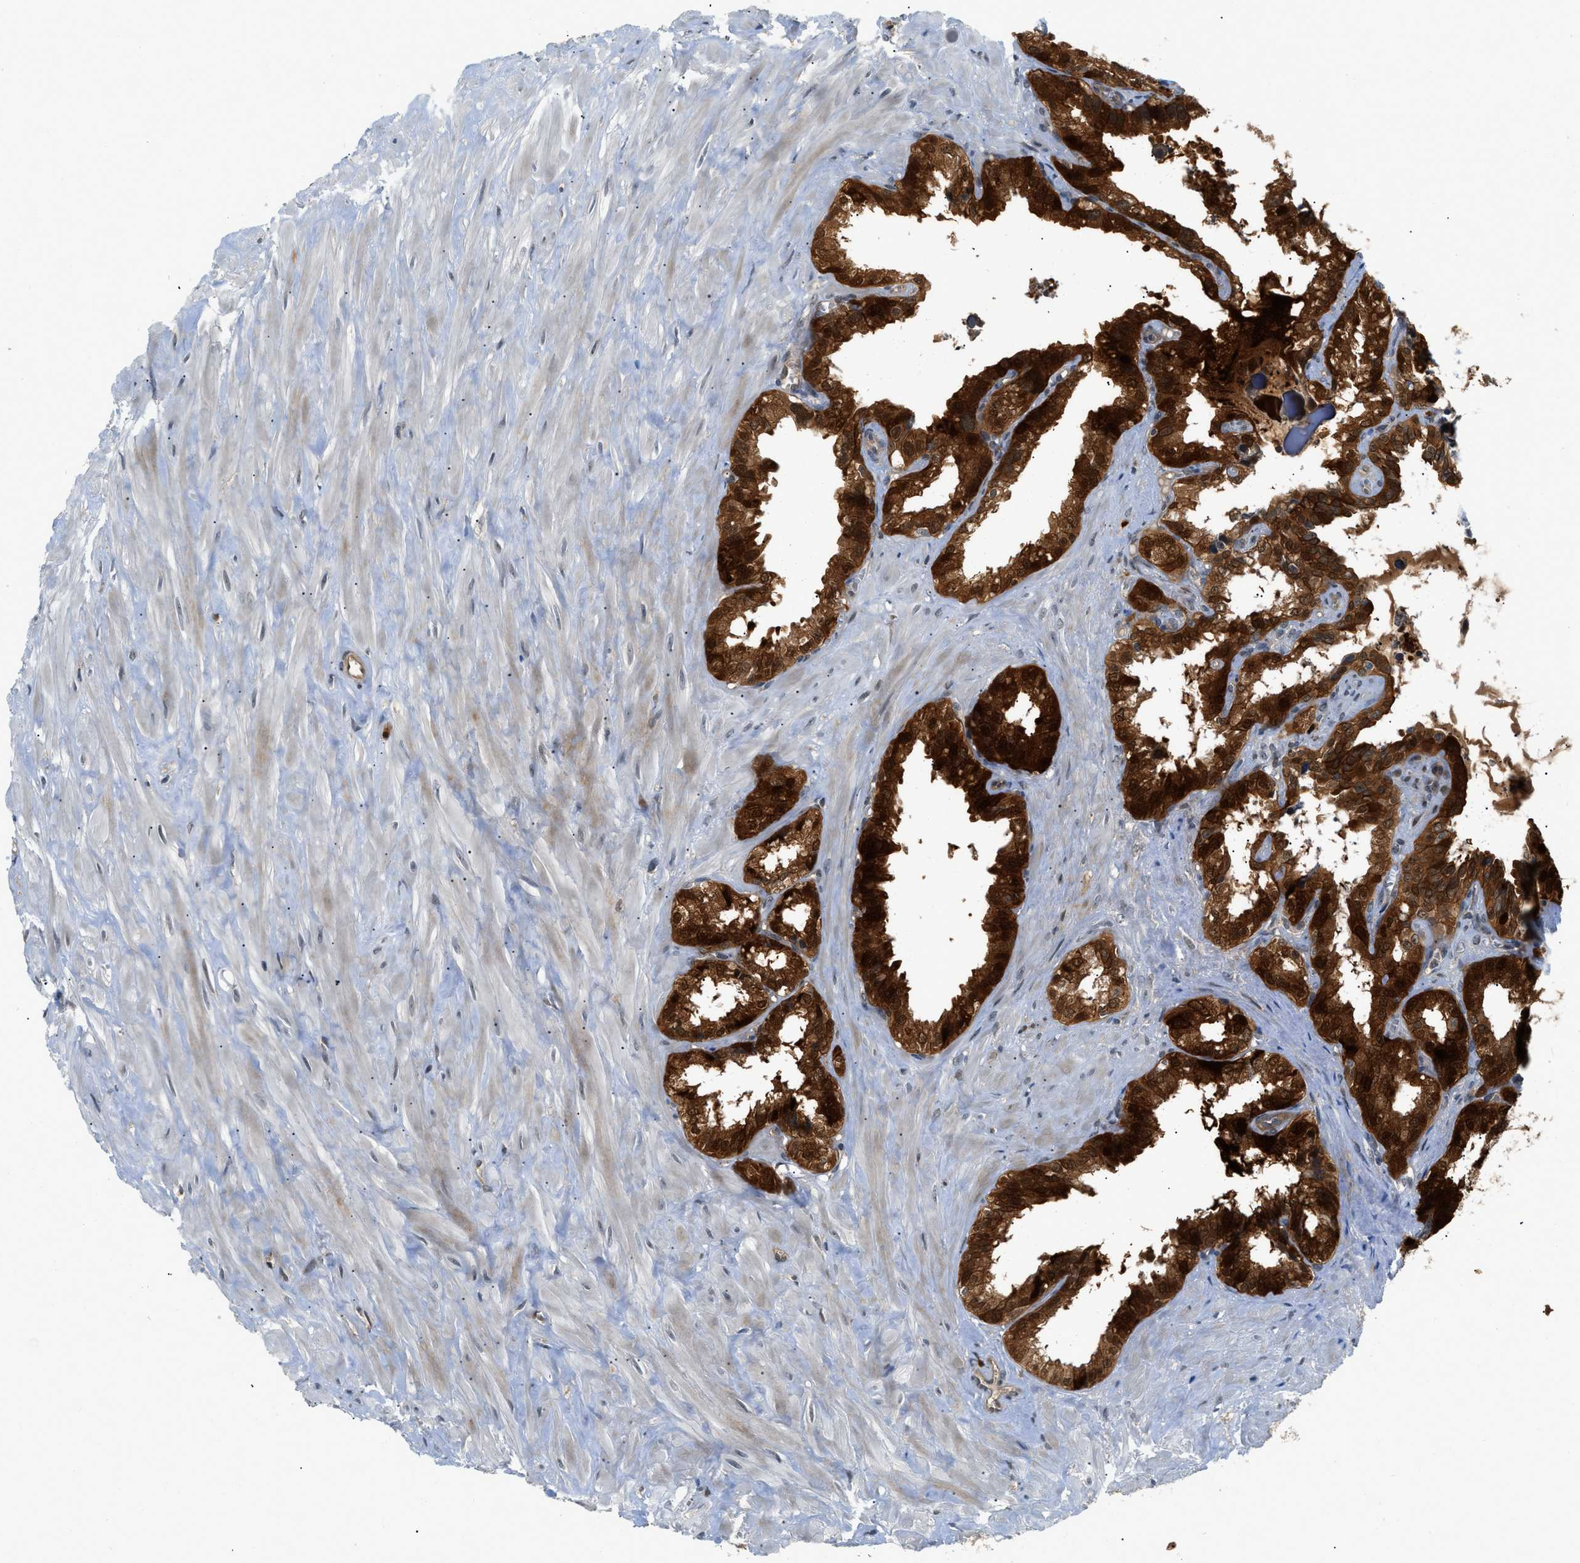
{"staining": {"intensity": "strong", "quantity": ">75%", "location": "cytoplasmic/membranous,nuclear"}, "tissue": "seminal vesicle", "cell_type": "Glandular cells", "image_type": "normal", "snomed": [{"axis": "morphology", "description": "Normal tissue, NOS"}, {"axis": "topography", "description": "Seminal veicle"}], "caption": "Immunohistochemical staining of normal seminal vesicle reveals high levels of strong cytoplasmic/membranous,nuclear positivity in about >75% of glandular cells. Using DAB (3,3'-diaminobenzidine) (brown) and hematoxylin (blue) stains, captured at high magnification using brightfield microscopy.", "gene": "TRAK2", "patient": {"sex": "male", "age": 64}}